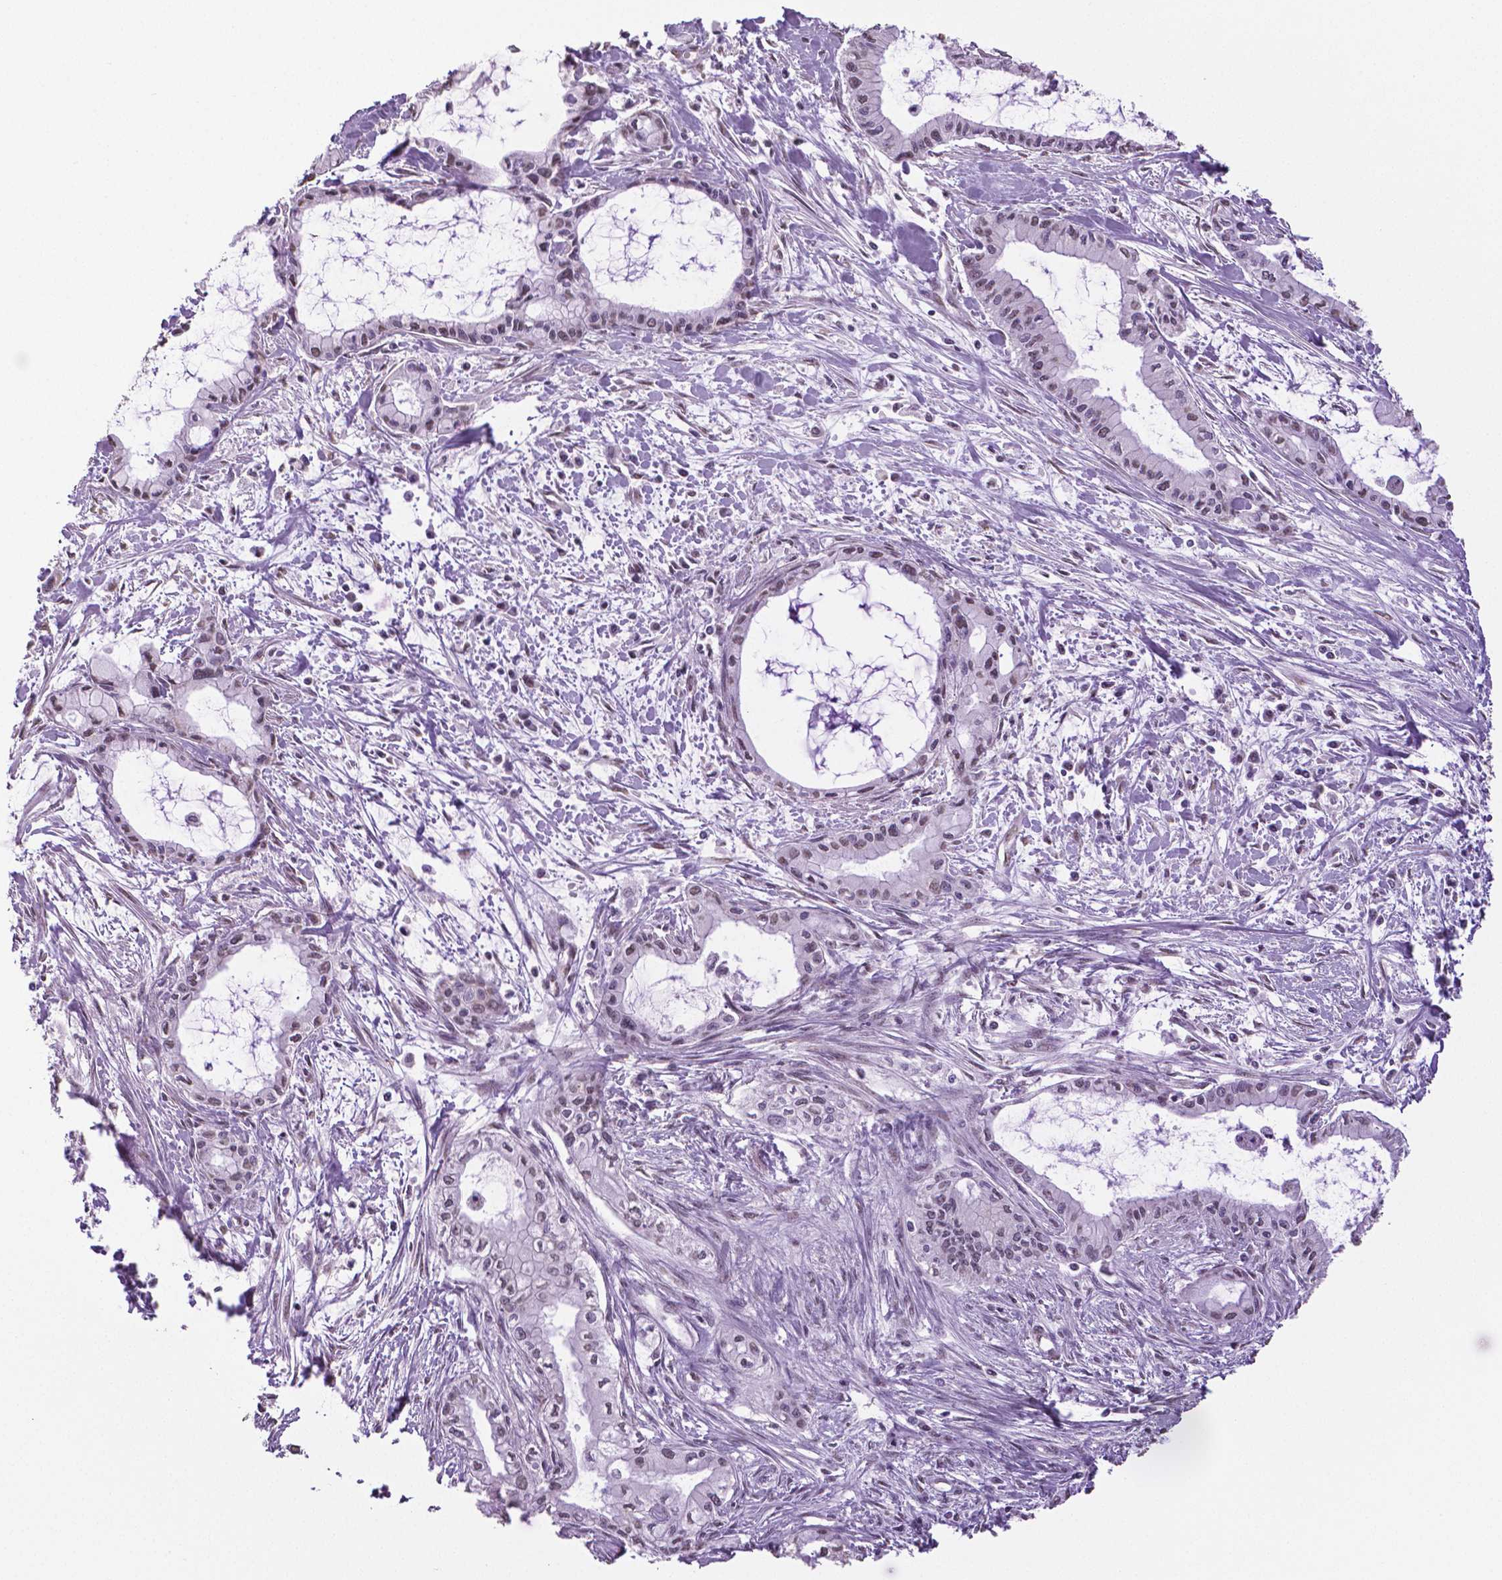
{"staining": {"intensity": "negative", "quantity": "none", "location": "none"}, "tissue": "pancreatic cancer", "cell_type": "Tumor cells", "image_type": "cancer", "snomed": [{"axis": "morphology", "description": "Adenocarcinoma, NOS"}, {"axis": "topography", "description": "Pancreas"}], "caption": "Histopathology image shows no significant protein expression in tumor cells of pancreatic adenocarcinoma.", "gene": "IGF2BP1", "patient": {"sex": "male", "age": 48}}